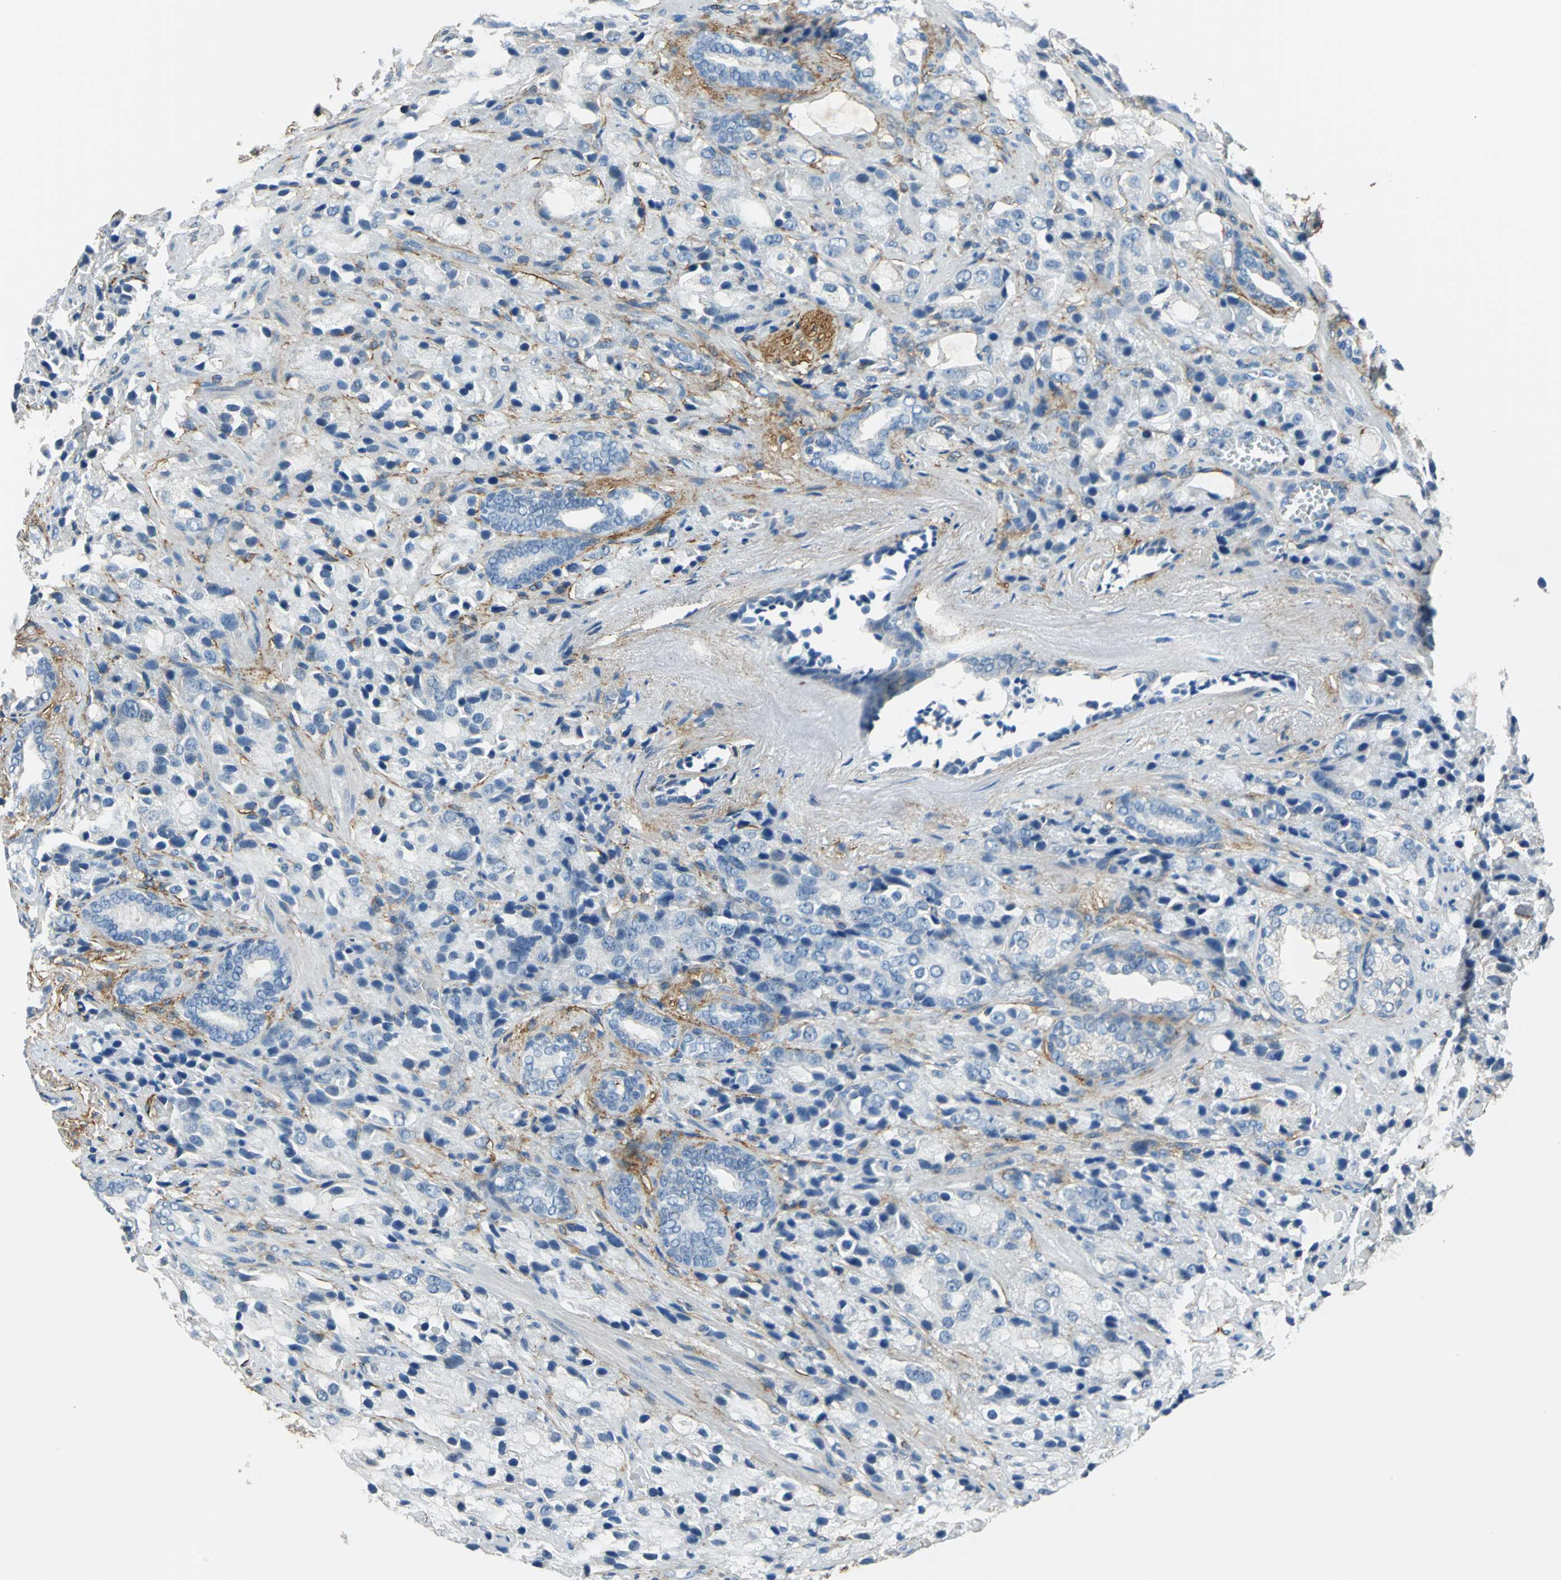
{"staining": {"intensity": "negative", "quantity": "none", "location": "none"}, "tissue": "prostate cancer", "cell_type": "Tumor cells", "image_type": "cancer", "snomed": [{"axis": "morphology", "description": "Adenocarcinoma, High grade"}, {"axis": "topography", "description": "Prostate"}], "caption": "DAB immunohistochemical staining of prostate adenocarcinoma (high-grade) shows no significant staining in tumor cells.", "gene": "AKAP12", "patient": {"sex": "male", "age": 70}}